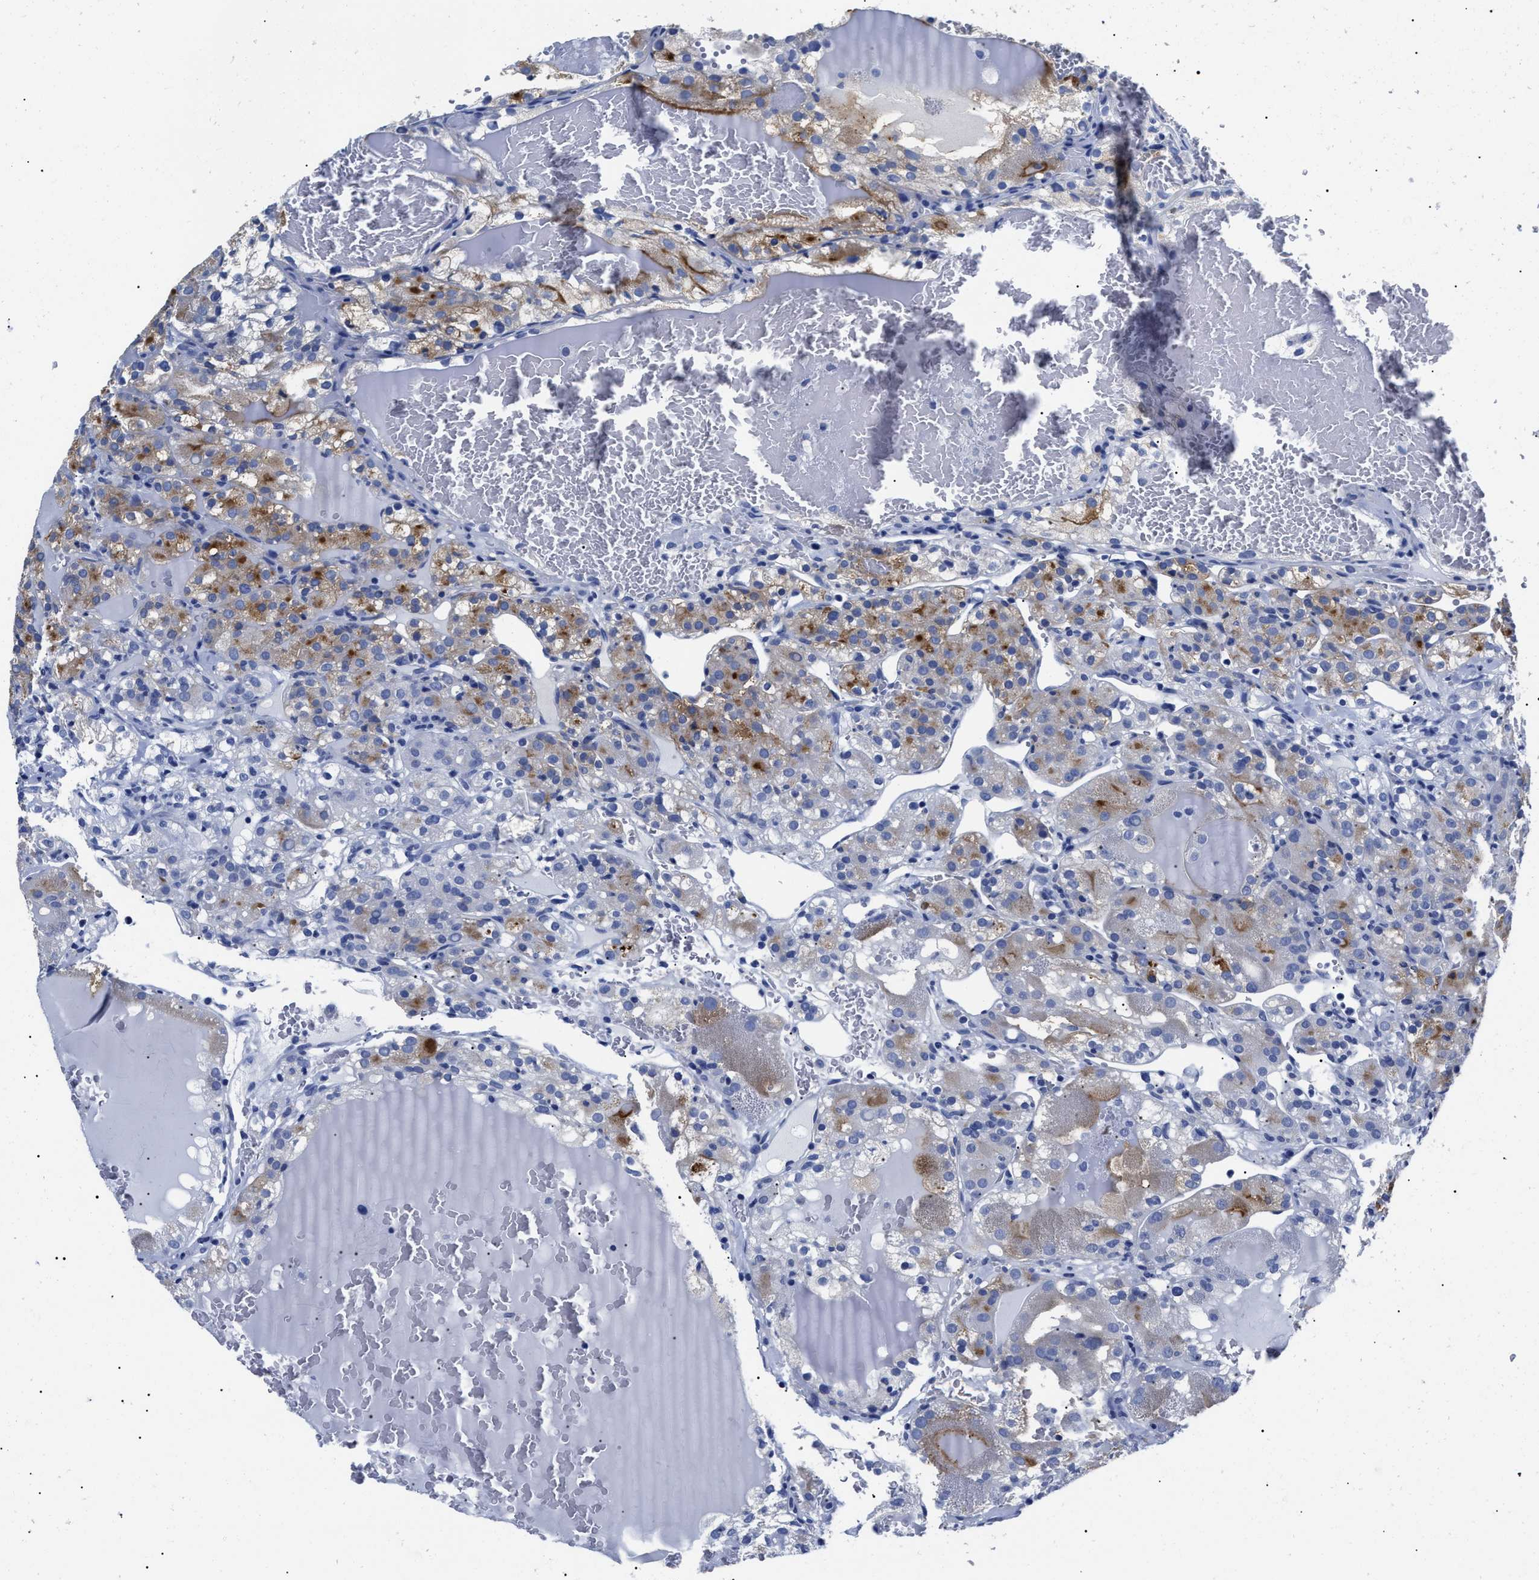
{"staining": {"intensity": "moderate", "quantity": "<25%", "location": "cytoplasmic/membranous"}, "tissue": "renal cancer", "cell_type": "Tumor cells", "image_type": "cancer", "snomed": [{"axis": "morphology", "description": "Normal tissue, NOS"}, {"axis": "morphology", "description": "Adenocarcinoma, NOS"}, {"axis": "topography", "description": "Kidney"}], "caption": "A histopathology image of renal cancer (adenocarcinoma) stained for a protein displays moderate cytoplasmic/membranous brown staining in tumor cells.", "gene": "ALPG", "patient": {"sex": "male", "age": 61}}